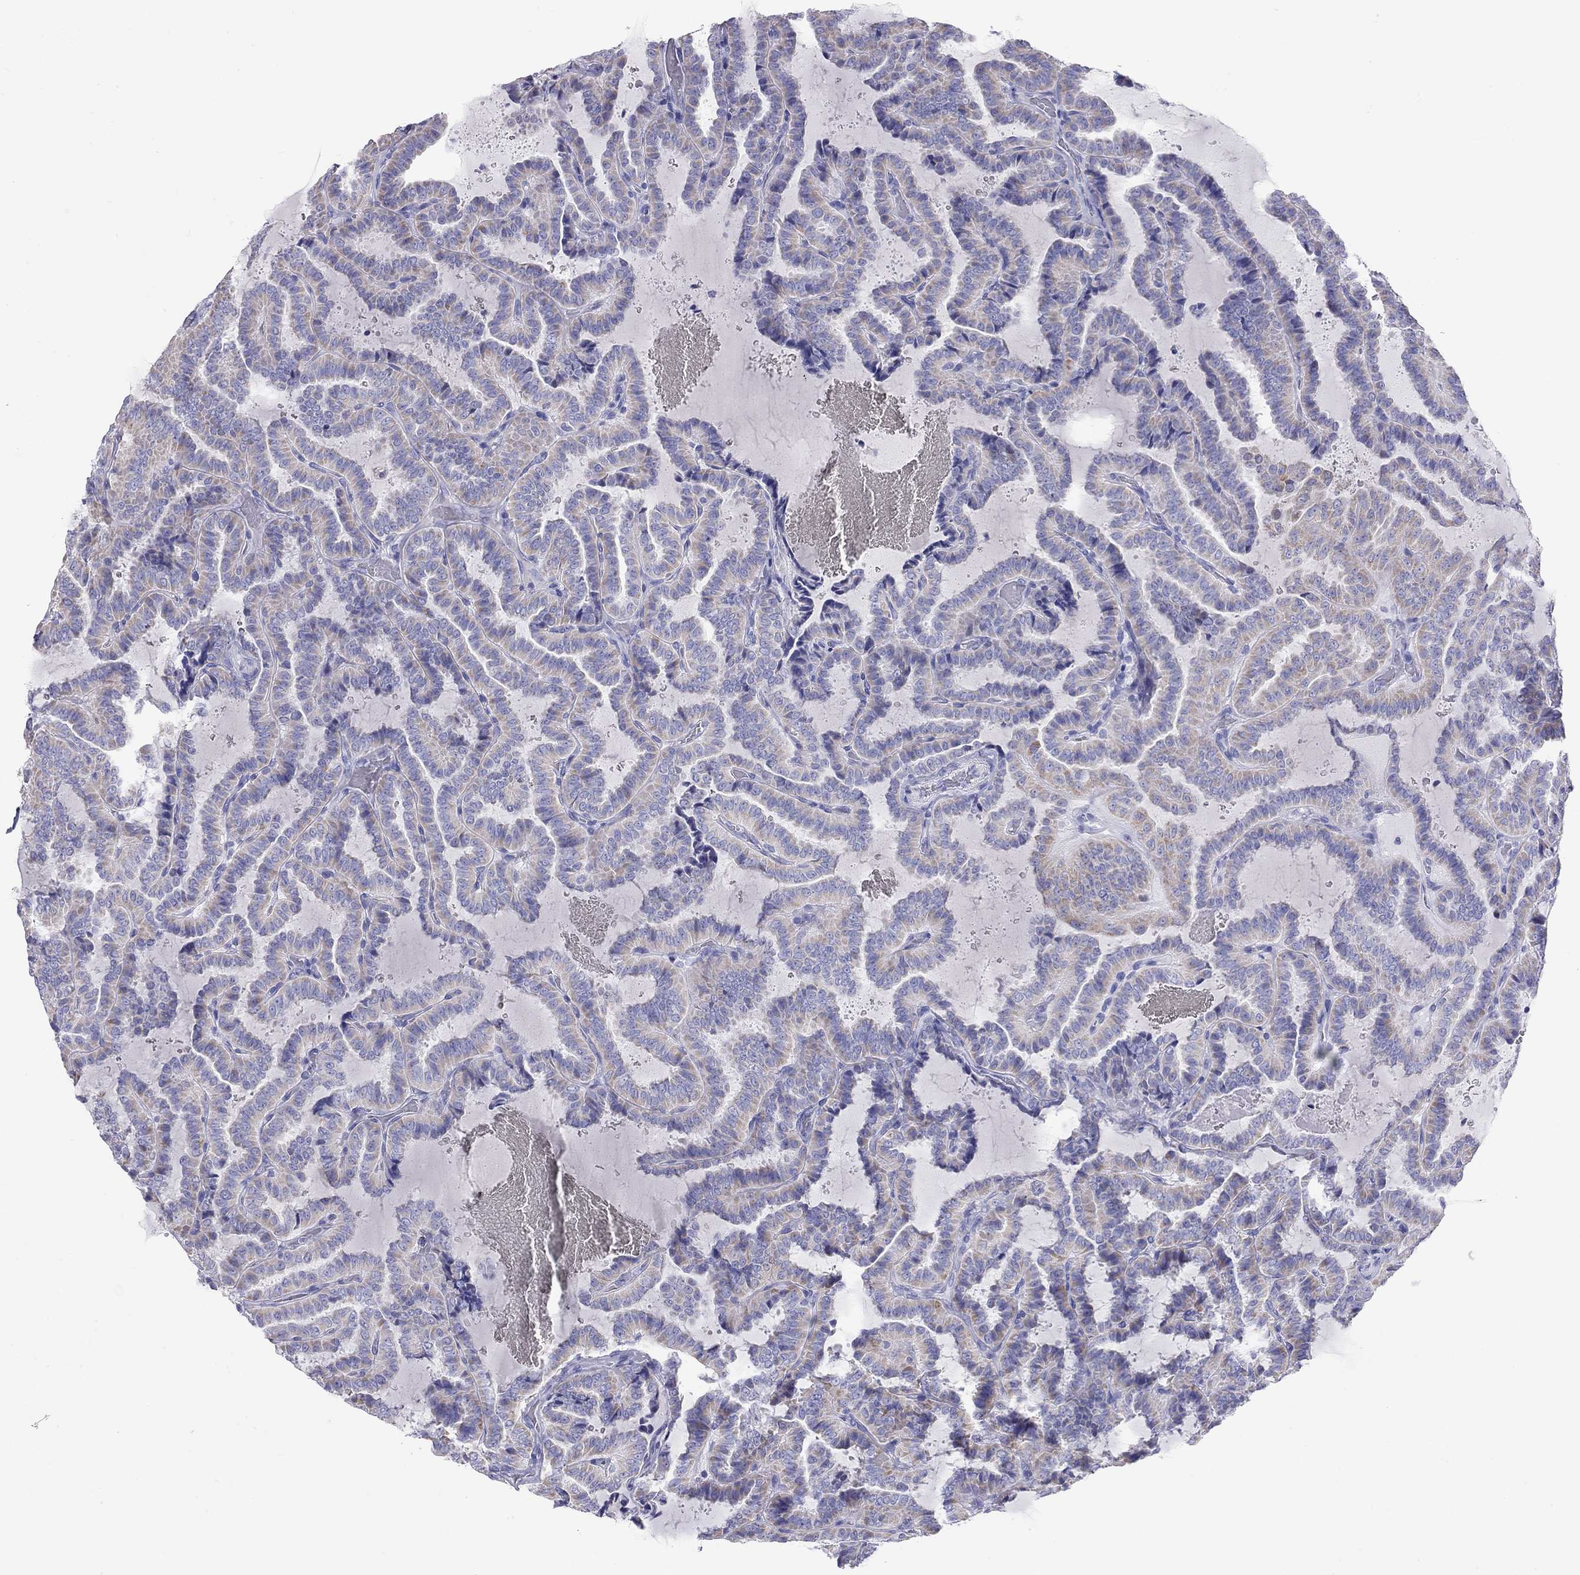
{"staining": {"intensity": "moderate", "quantity": "<25%", "location": "cytoplasmic/membranous"}, "tissue": "thyroid cancer", "cell_type": "Tumor cells", "image_type": "cancer", "snomed": [{"axis": "morphology", "description": "Papillary adenocarcinoma, NOS"}, {"axis": "topography", "description": "Thyroid gland"}], "caption": "IHC of papillary adenocarcinoma (thyroid) exhibits low levels of moderate cytoplasmic/membranous positivity in approximately <25% of tumor cells.", "gene": "DPY19L2", "patient": {"sex": "female", "age": 39}}